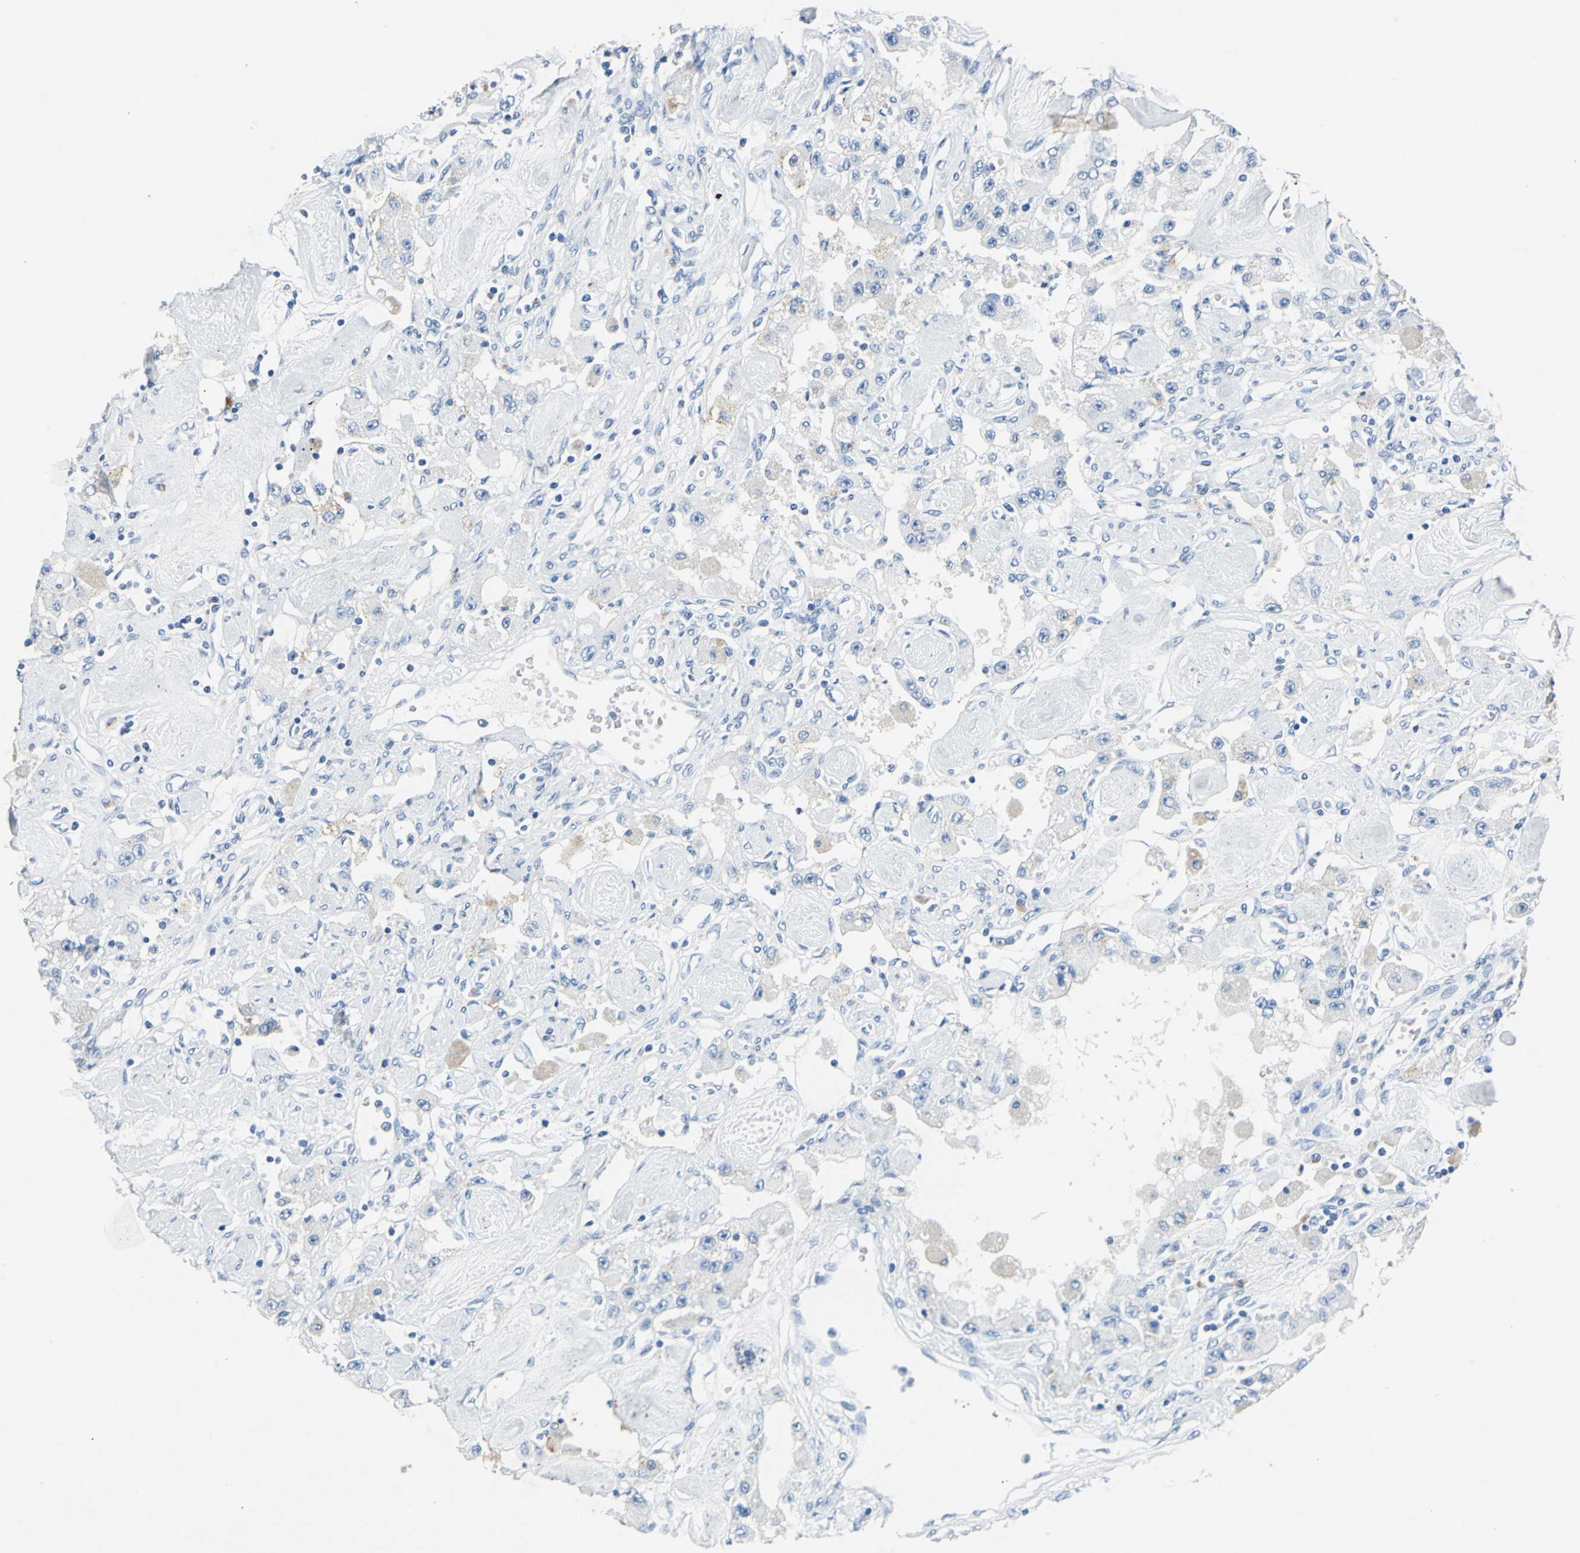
{"staining": {"intensity": "negative", "quantity": "none", "location": "none"}, "tissue": "carcinoid", "cell_type": "Tumor cells", "image_type": "cancer", "snomed": [{"axis": "morphology", "description": "Carcinoid, malignant, NOS"}, {"axis": "topography", "description": "Pancreas"}], "caption": "Tumor cells show no significant protein positivity in carcinoid (malignant).", "gene": "TEX264", "patient": {"sex": "male", "age": 41}}